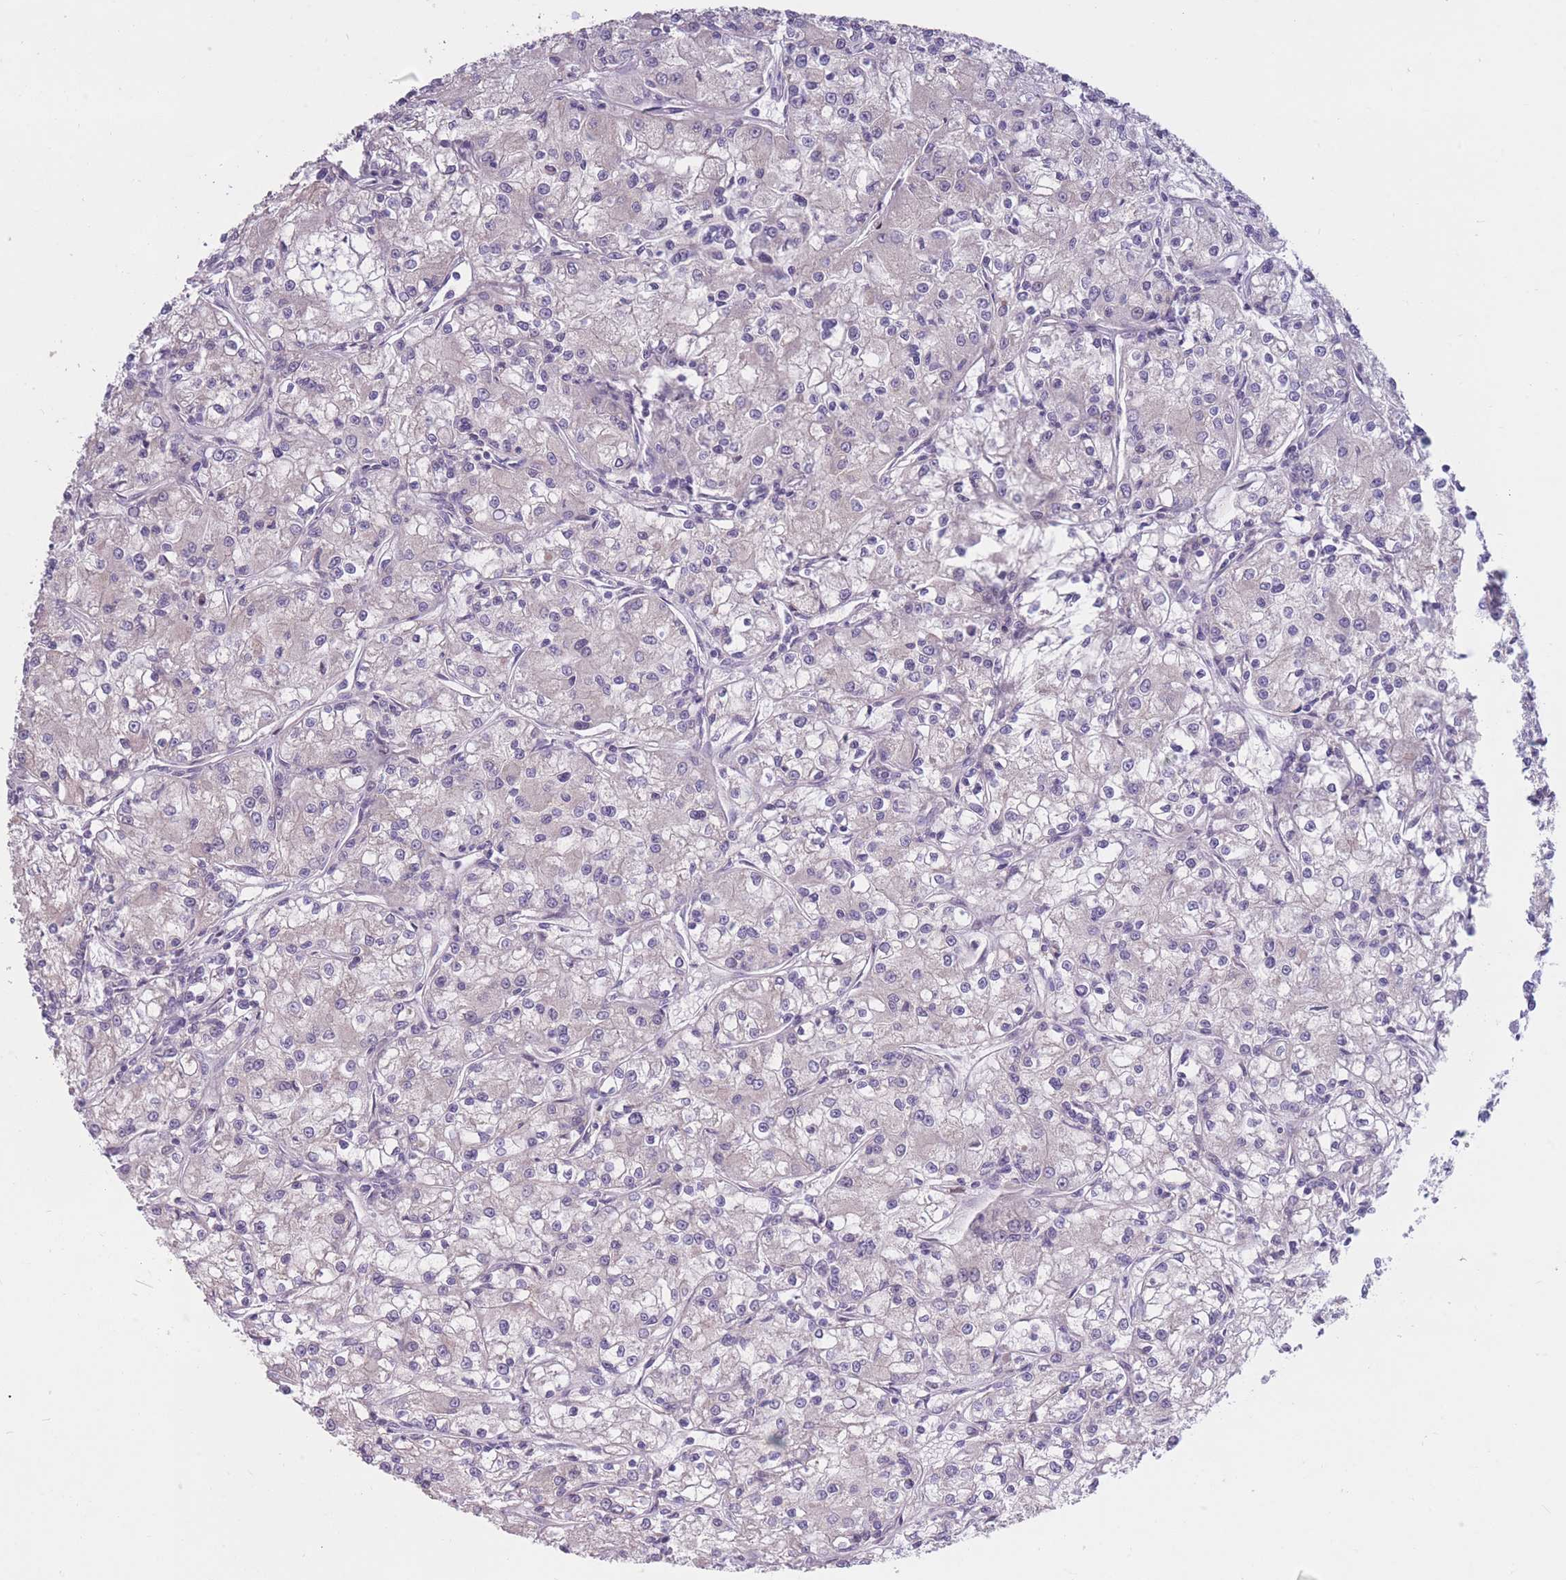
{"staining": {"intensity": "negative", "quantity": "none", "location": "none"}, "tissue": "renal cancer", "cell_type": "Tumor cells", "image_type": "cancer", "snomed": [{"axis": "morphology", "description": "Adenocarcinoma, NOS"}, {"axis": "topography", "description": "Kidney"}], "caption": "Renal adenocarcinoma stained for a protein using immunohistochemistry displays no staining tumor cells.", "gene": "CCNQ", "patient": {"sex": "female", "age": 59}}